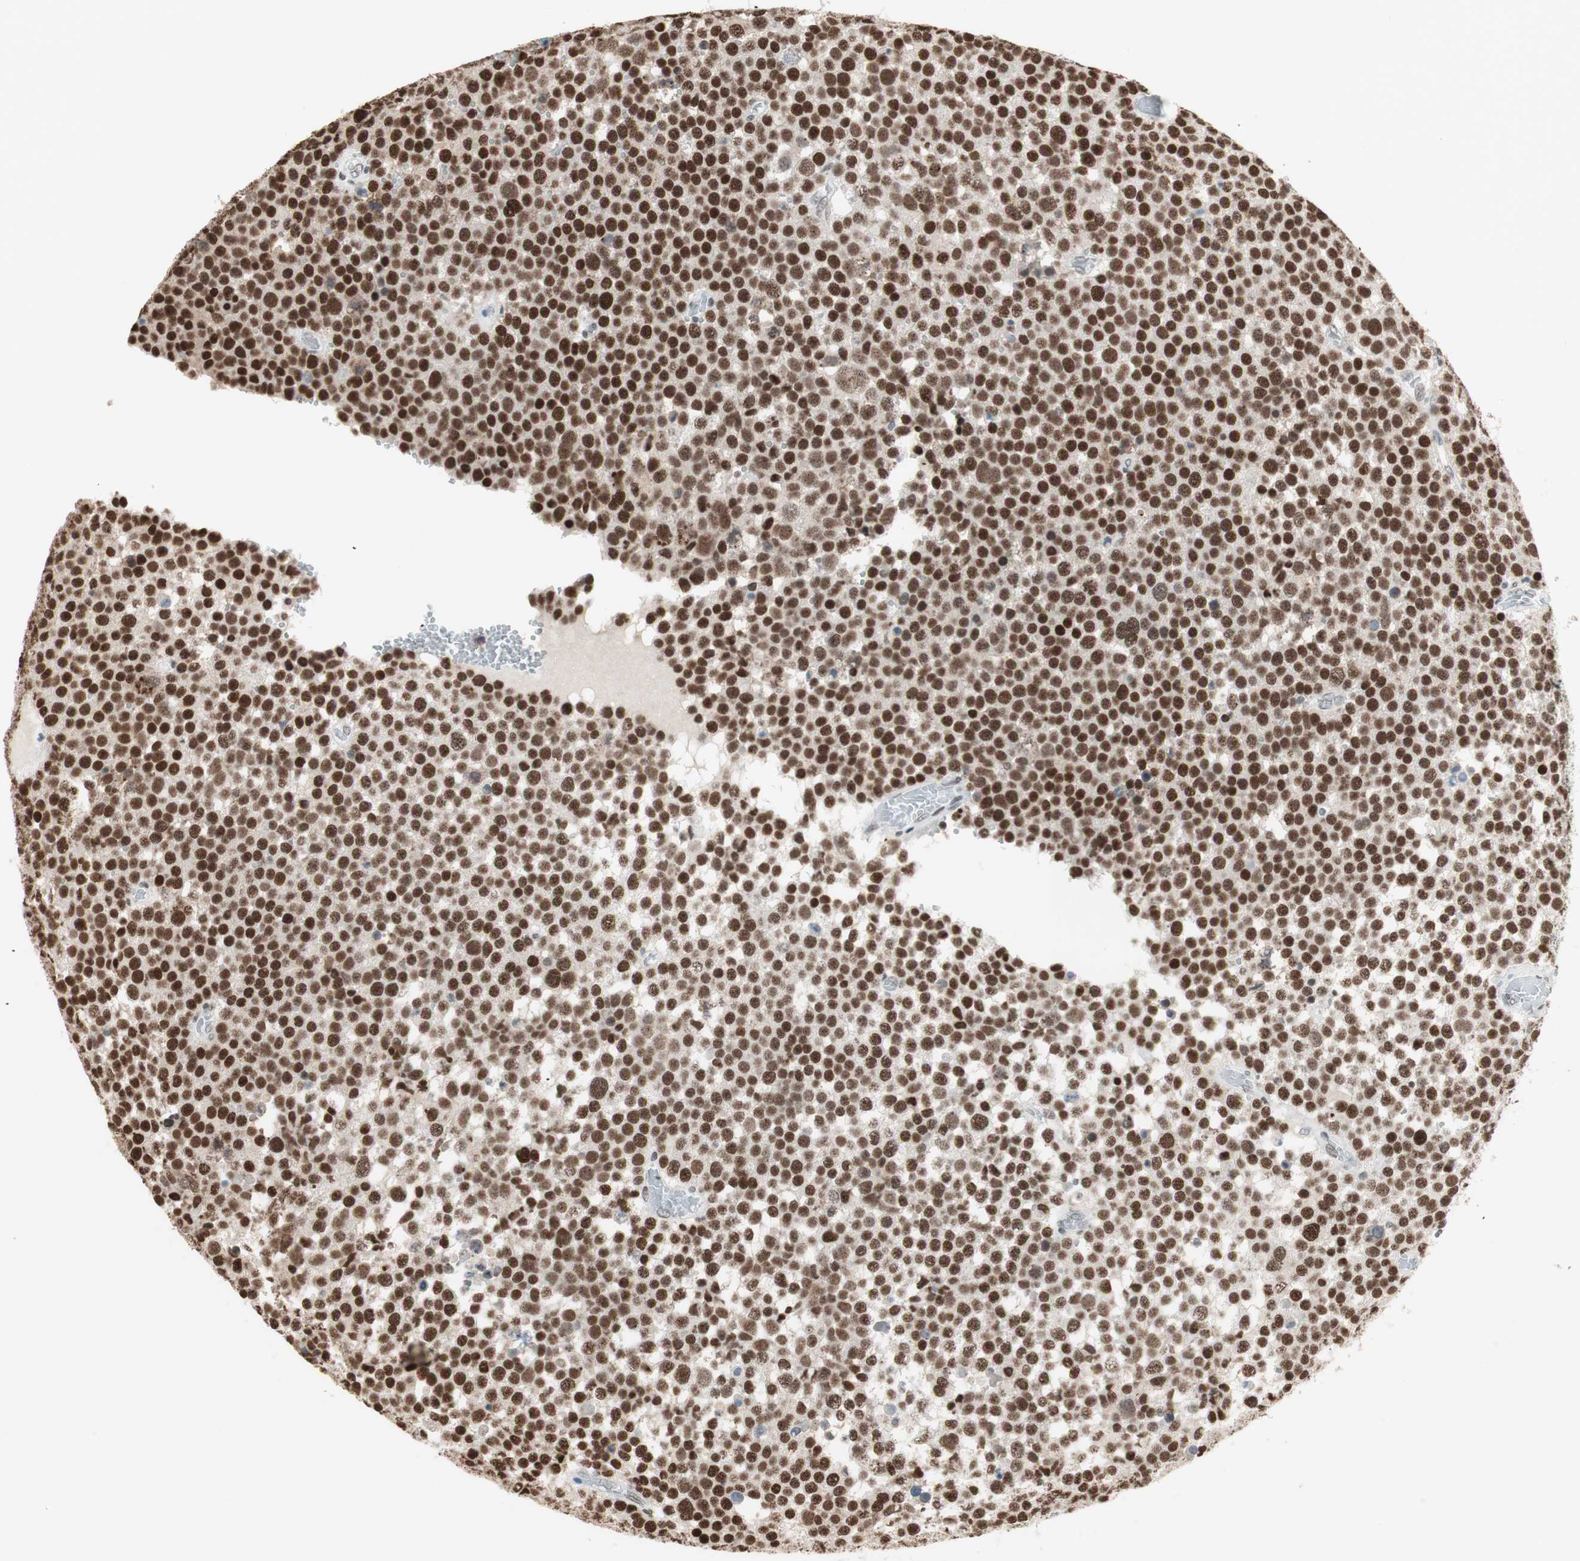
{"staining": {"intensity": "strong", "quantity": ">75%", "location": "nuclear"}, "tissue": "testis cancer", "cell_type": "Tumor cells", "image_type": "cancer", "snomed": [{"axis": "morphology", "description": "Seminoma, NOS"}, {"axis": "topography", "description": "Testis"}], "caption": "Tumor cells display high levels of strong nuclear expression in approximately >75% of cells in testis seminoma.", "gene": "SMARCE1", "patient": {"sex": "male", "age": 71}}